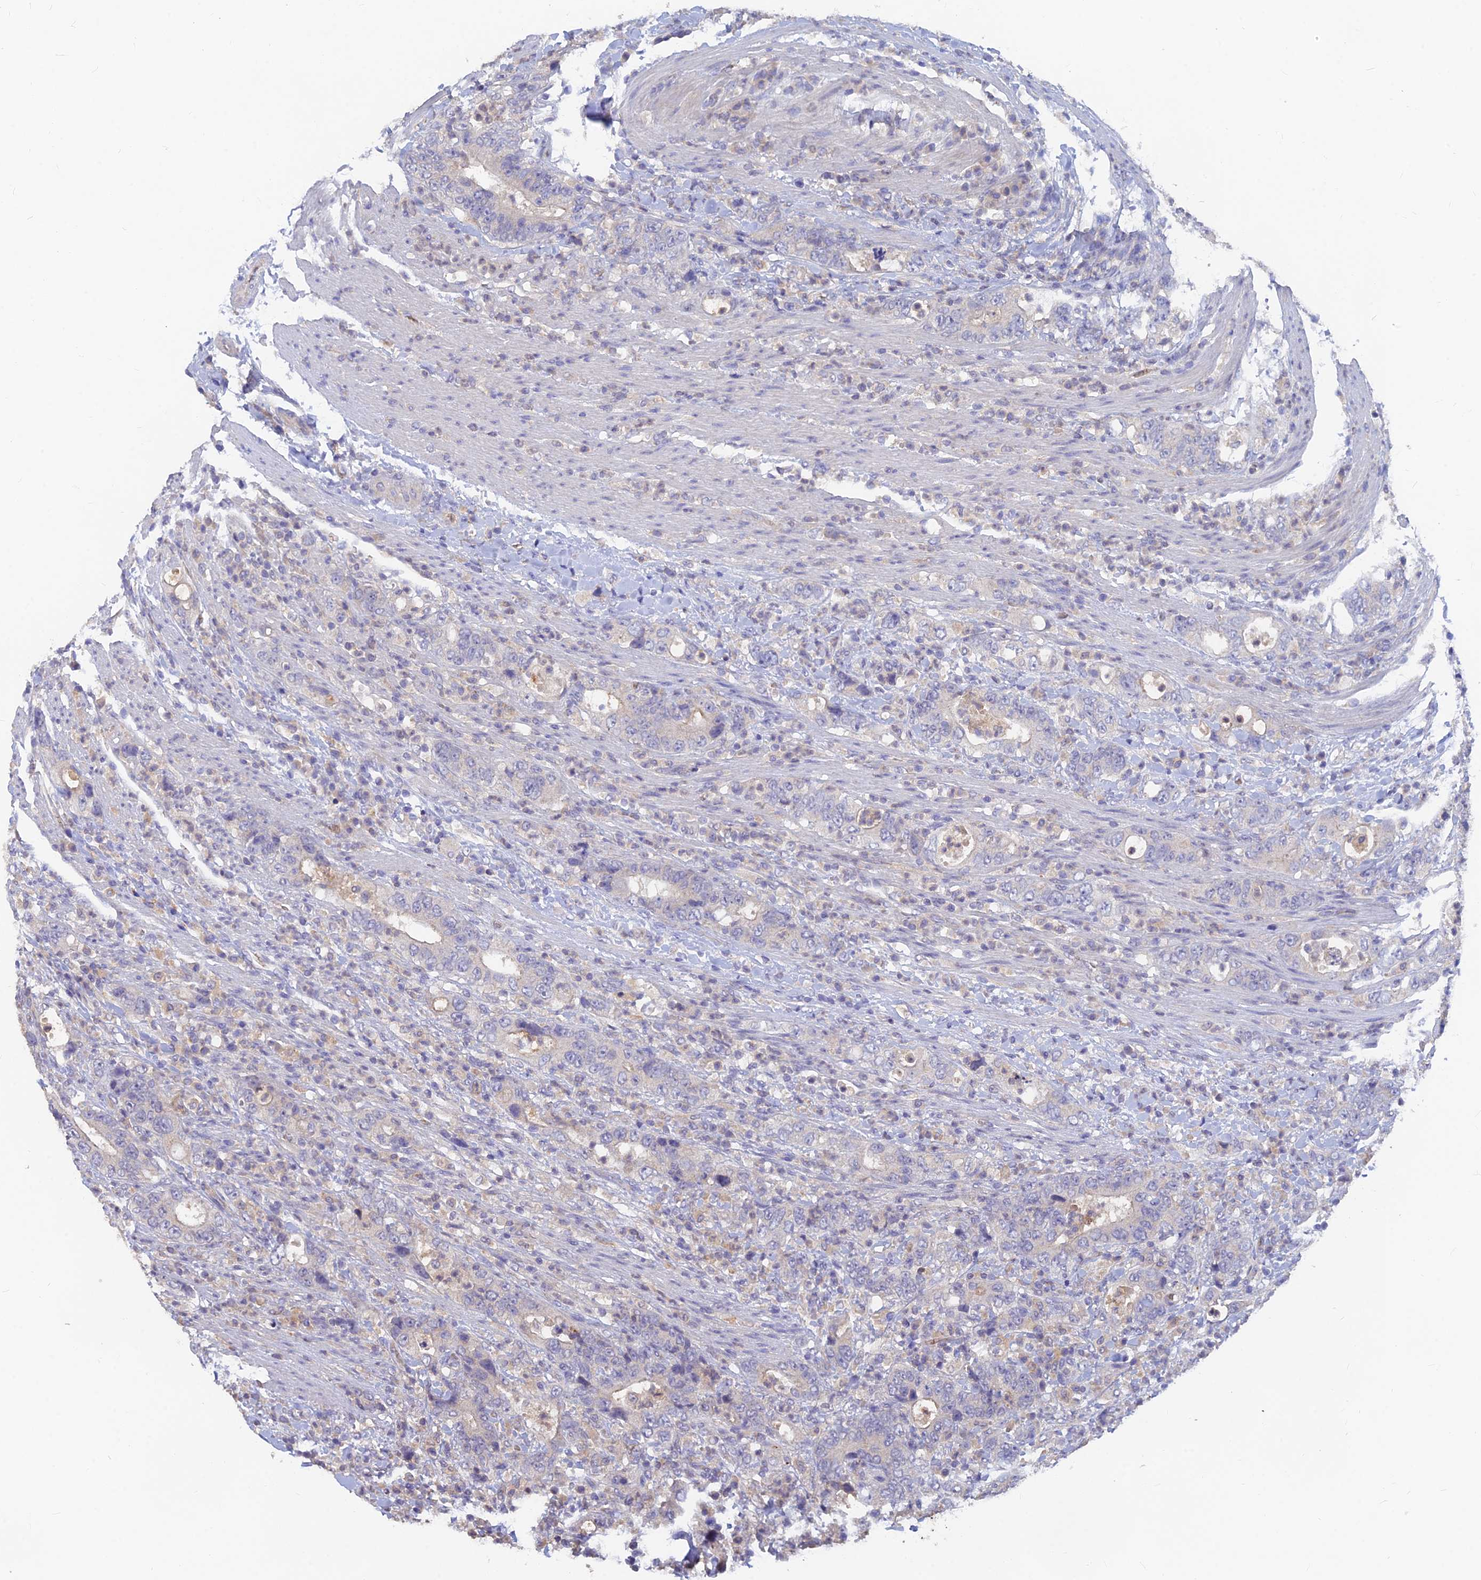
{"staining": {"intensity": "weak", "quantity": "<25%", "location": "cytoplasmic/membranous"}, "tissue": "colorectal cancer", "cell_type": "Tumor cells", "image_type": "cancer", "snomed": [{"axis": "morphology", "description": "Adenocarcinoma, NOS"}, {"axis": "topography", "description": "Colon"}], "caption": "IHC histopathology image of neoplastic tissue: human colorectal adenocarcinoma stained with DAB demonstrates no significant protein expression in tumor cells.", "gene": "ARRDC1", "patient": {"sex": "female", "age": 75}}